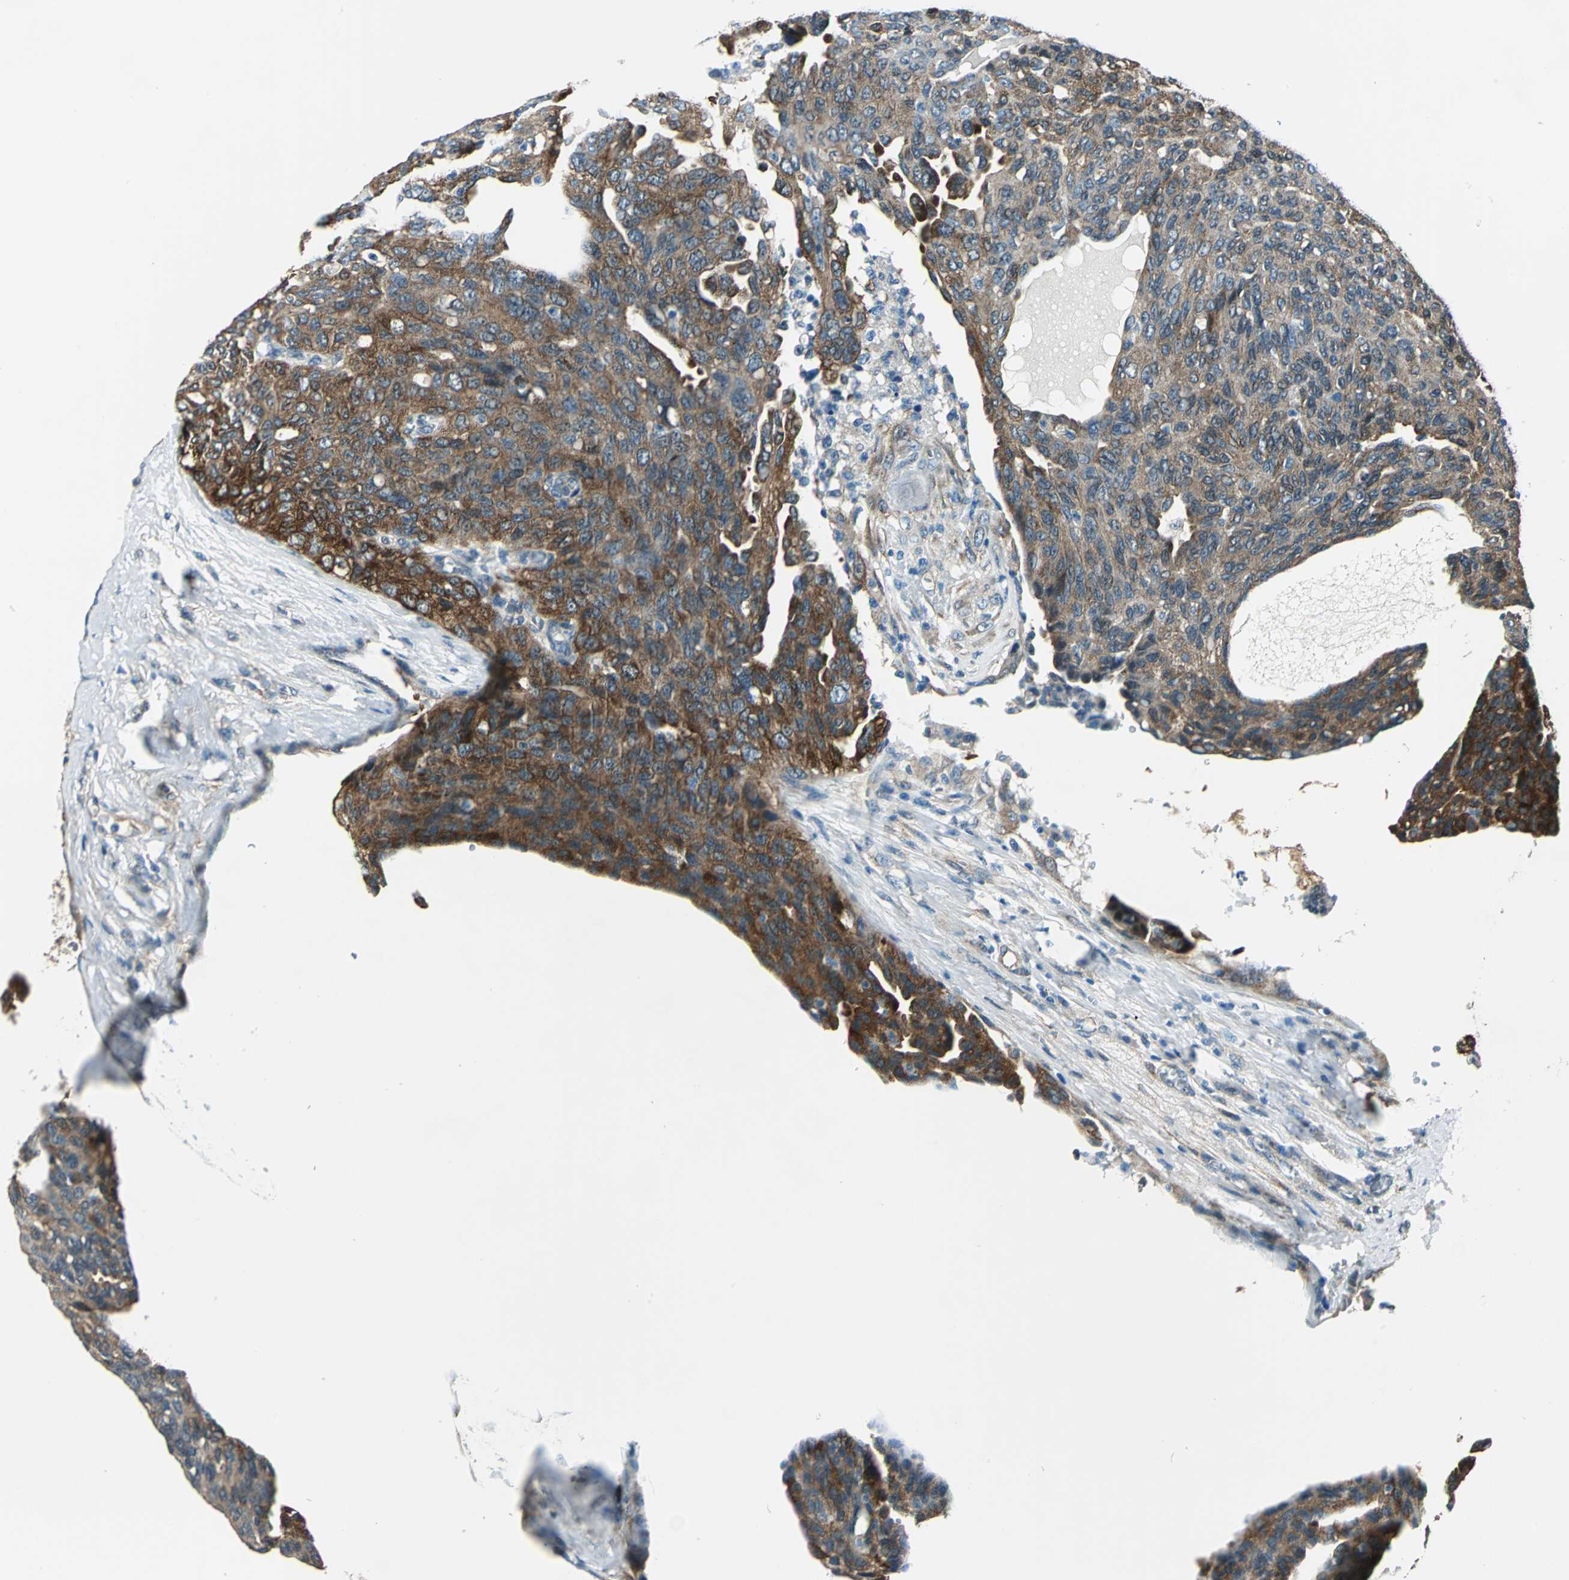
{"staining": {"intensity": "strong", "quantity": ">75%", "location": "cytoplasmic/membranous"}, "tissue": "ovarian cancer", "cell_type": "Tumor cells", "image_type": "cancer", "snomed": [{"axis": "morphology", "description": "Carcinoma, endometroid"}, {"axis": "topography", "description": "Ovary"}], "caption": "This micrograph displays immunohistochemistry staining of ovarian cancer, with high strong cytoplasmic/membranous expression in about >75% of tumor cells.", "gene": "HSPB1", "patient": {"sex": "female", "age": 60}}